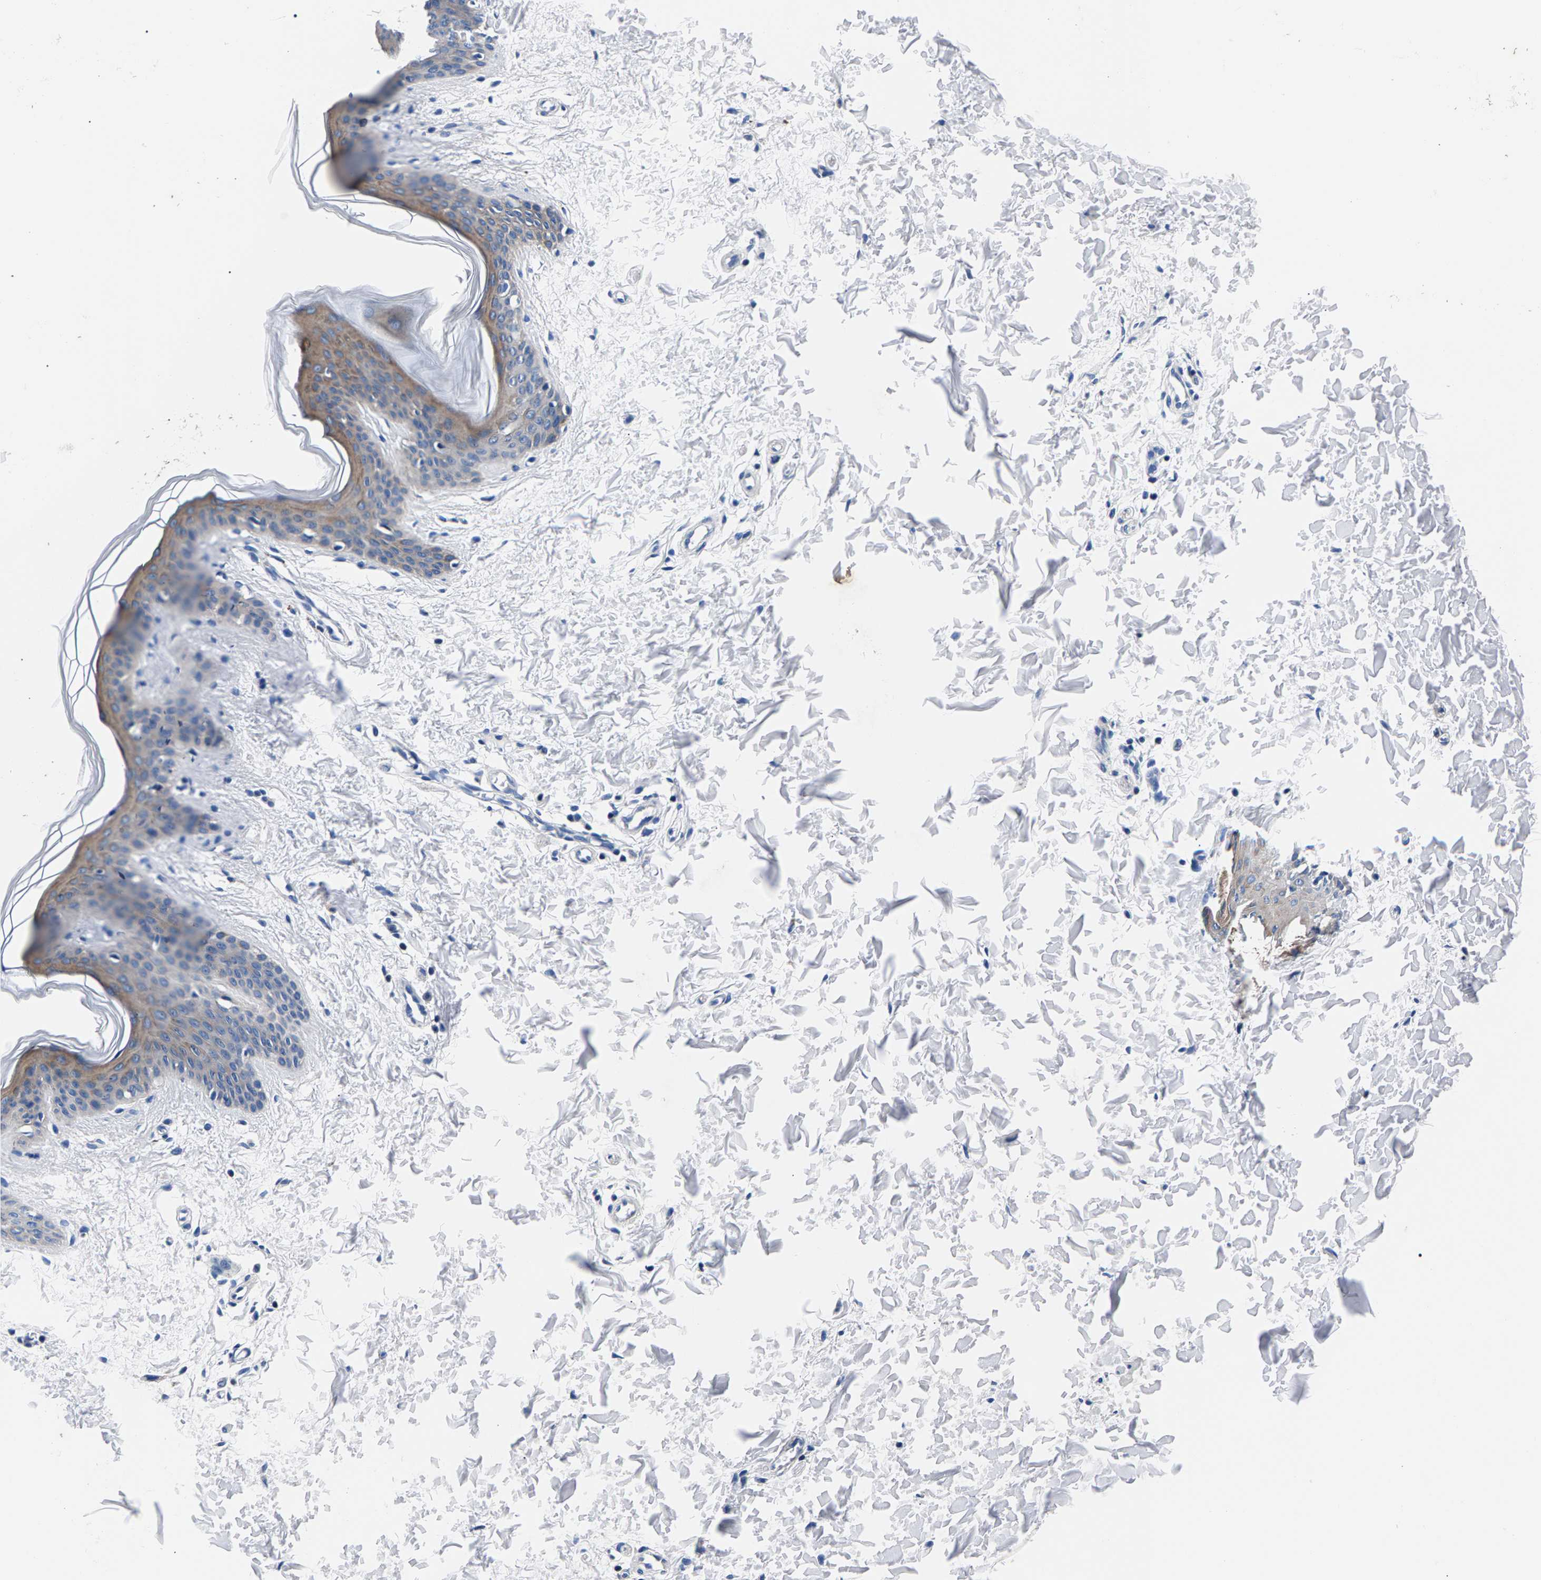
{"staining": {"intensity": "negative", "quantity": "none", "location": "none"}, "tissue": "skin", "cell_type": "Fibroblasts", "image_type": "normal", "snomed": [{"axis": "morphology", "description": "Normal tissue, NOS"}, {"axis": "topography", "description": "Skin"}], "caption": "Immunohistochemistry of normal skin demonstrates no expression in fibroblasts.", "gene": "PHF24", "patient": {"sex": "female", "age": 17}}